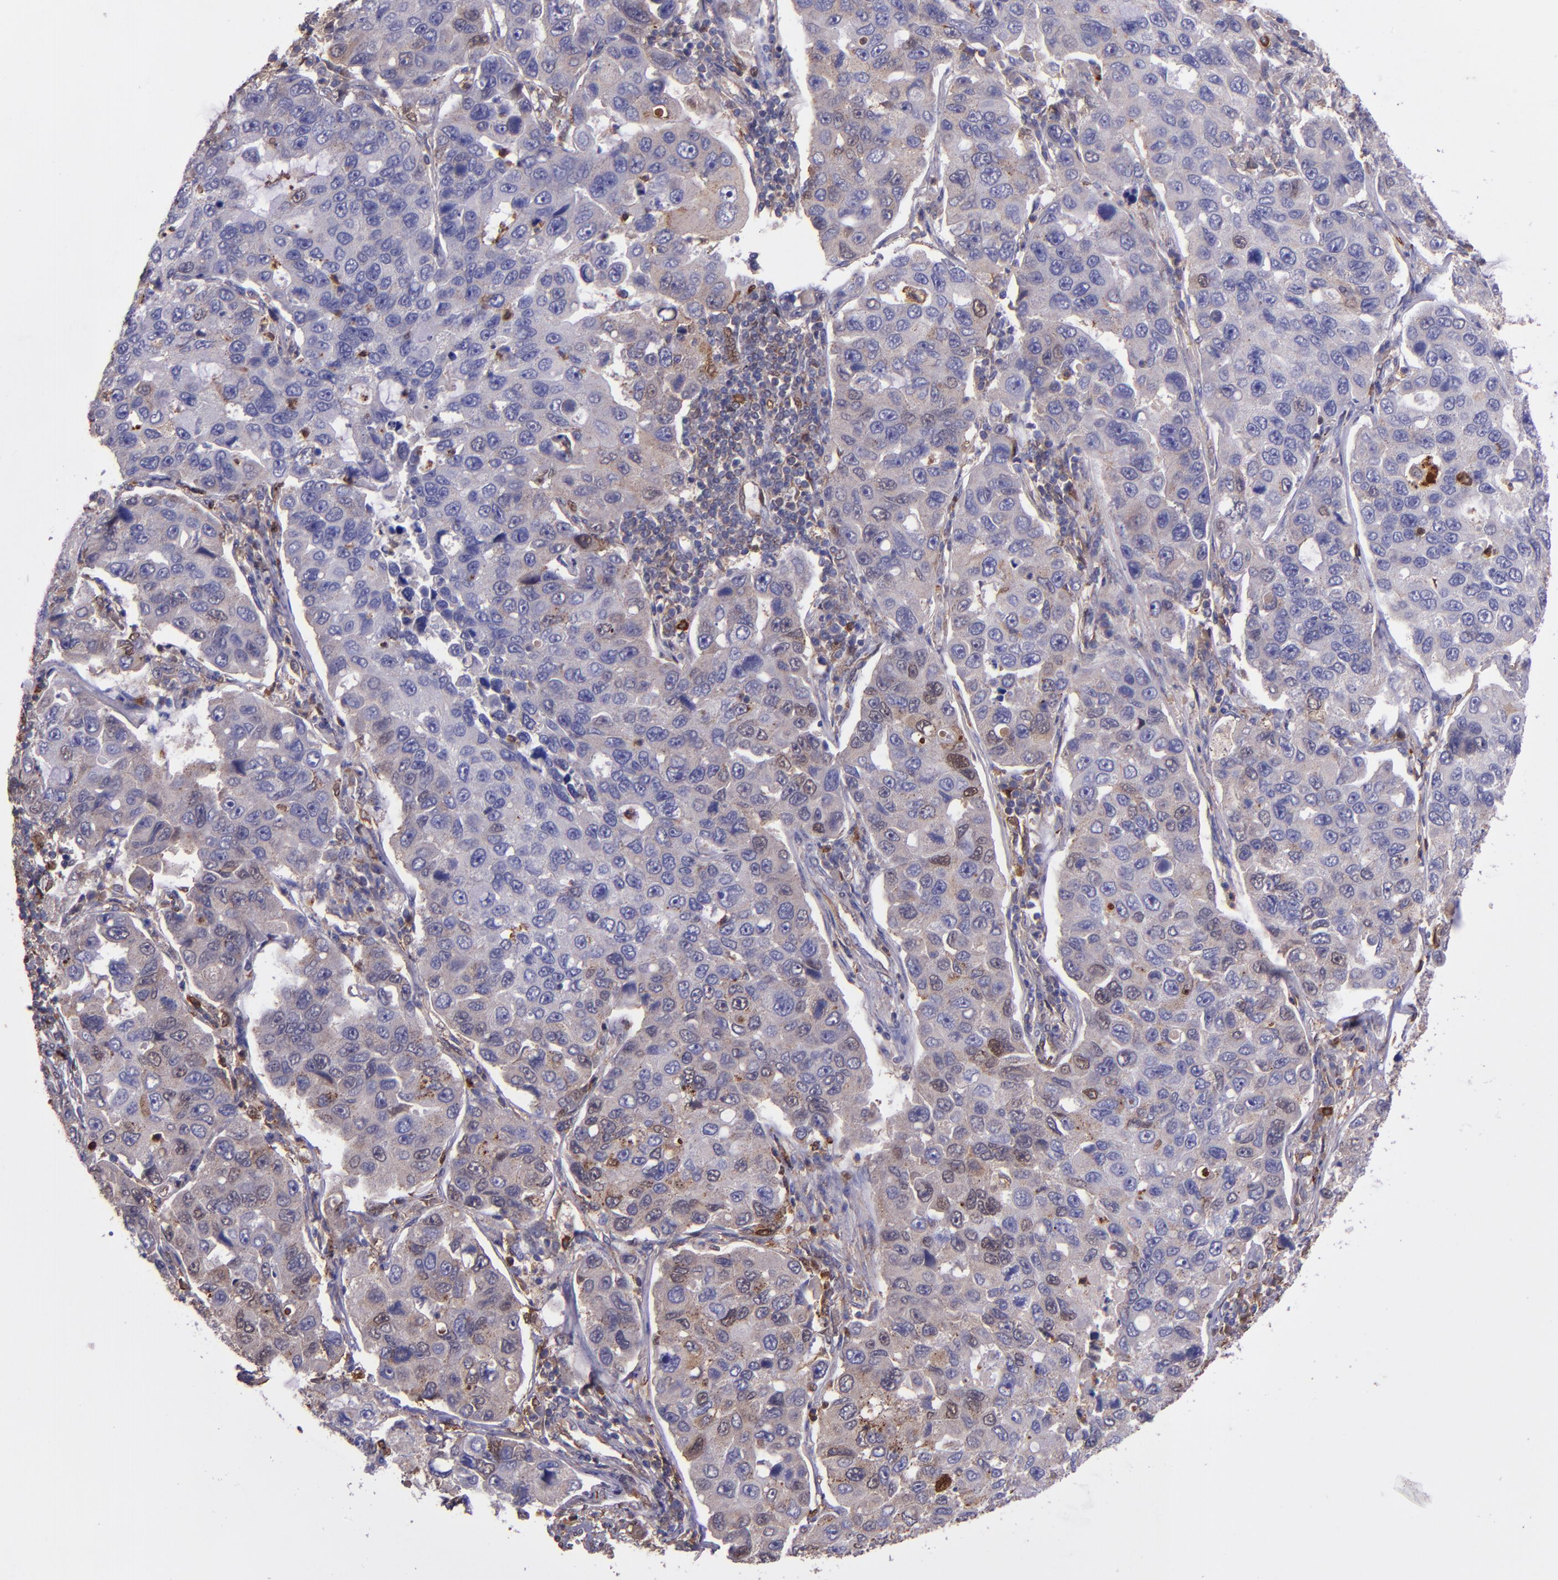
{"staining": {"intensity": "weak", "quantity": "<25%", "location": "cytoplasmic/membranous,nuclear"}, "tissue": "lung cancer", "cell_type": "Tumor cells", "image_type": "cancer", "snomed": [{"axis": "morphology", "description": "Adenocarcinoma, NOS"}, {"axis": "topography", "description": "Lung"}], "caption": "Immunohistochemical staining of lung cancer (adenocarcinoma) exhibits no significant staining in tumor cells. Nuclei are stained in blue.", "gene": "WASHC1", "patient": {"sex": "male", "age": 64}}